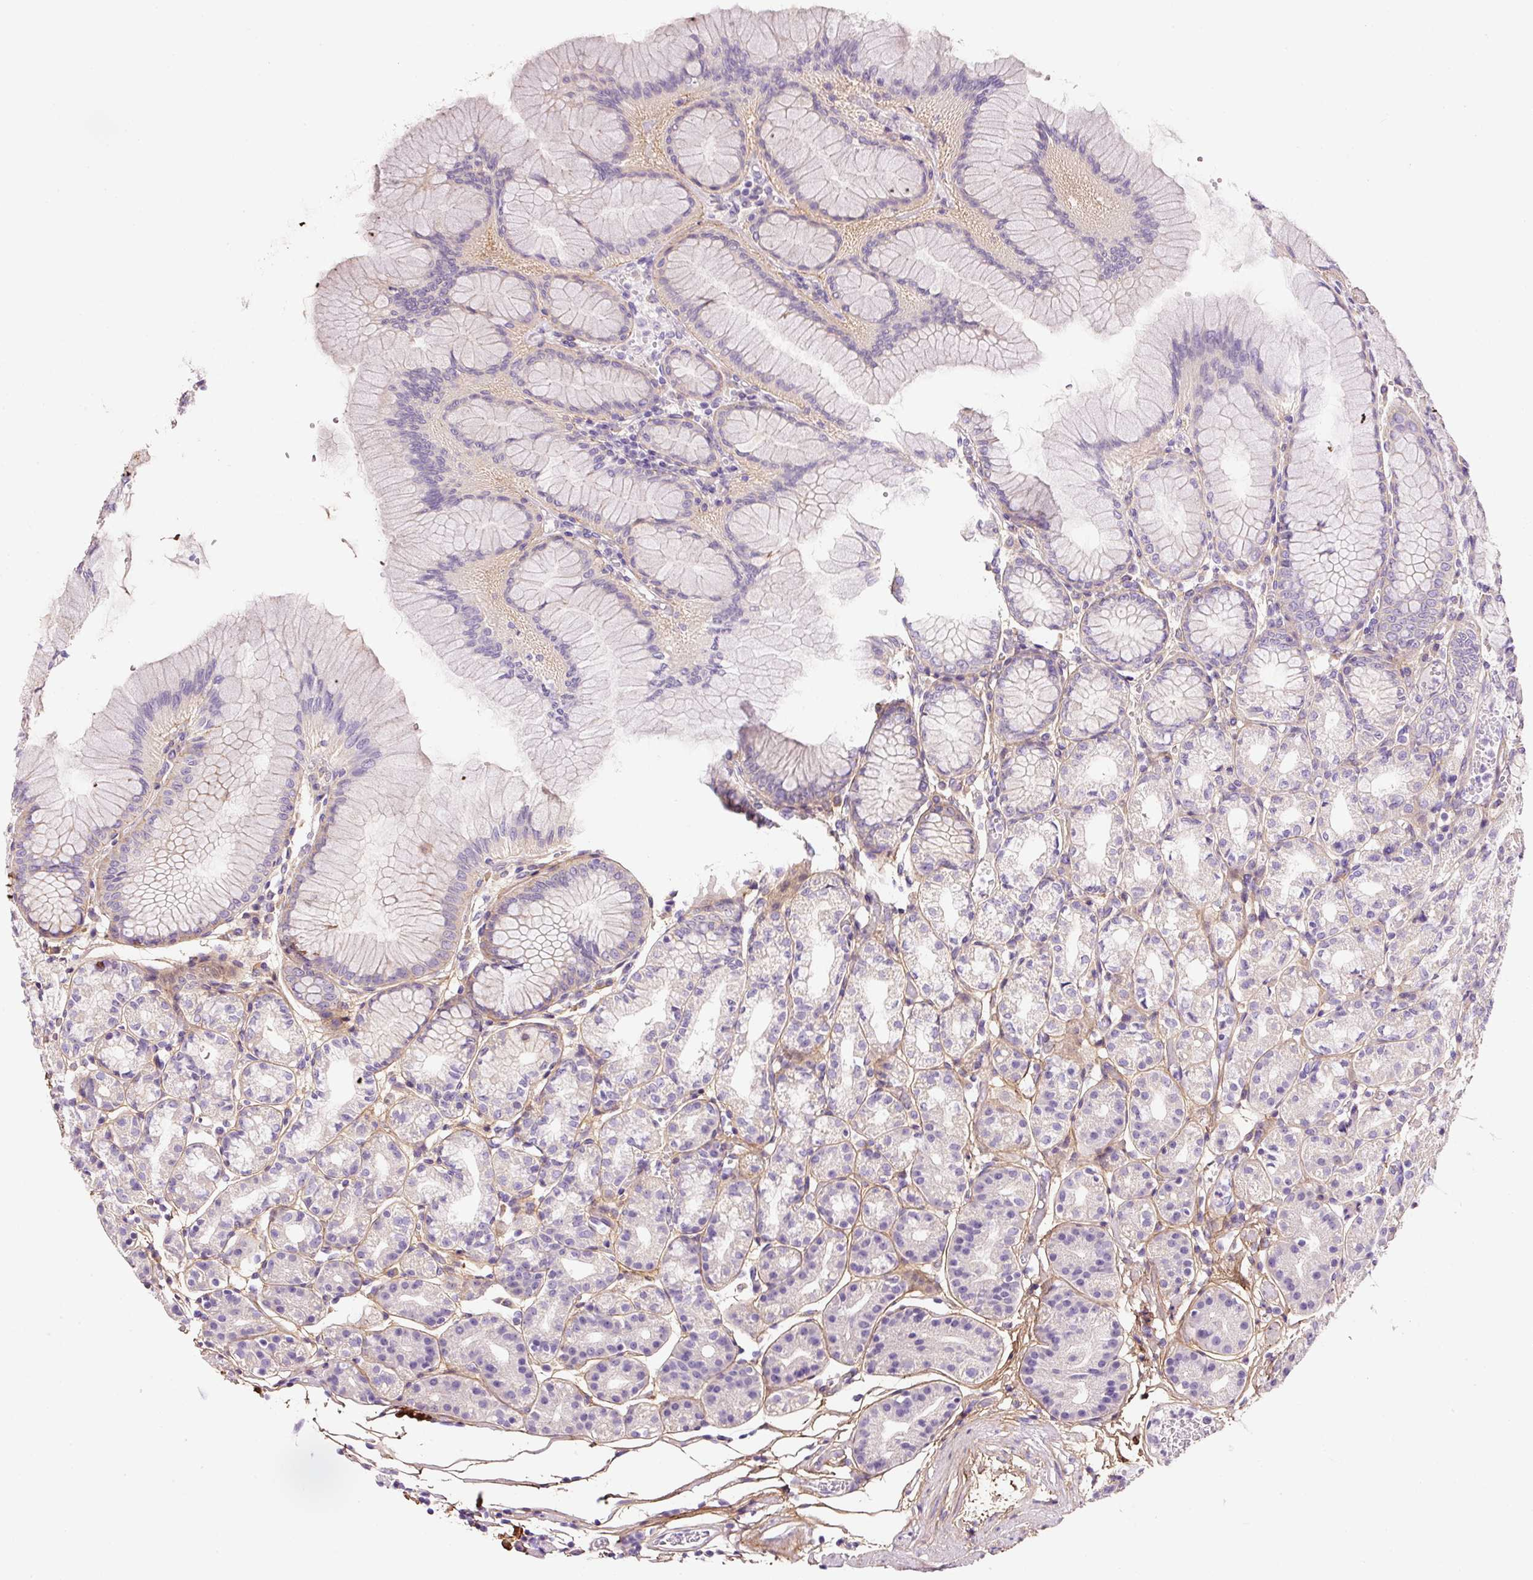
{"staining": {"intensity": "weak", "quantity": "<25%", "location": "cytoplasmic/membranous"}, "tissue": "stomach", "cell_type": "Glandular cells", "image_type": "normal", "snomed": [{"axis": "morphology", "description": "Normal tissue, NOS"}, {"axis": "topography", "description": "Stomach"}], "caption": "Immunohistochemistry histopathology image of unremarkable stomach: human stomach stained with DAB exhibits no significant protein expression in glandular cells.", "gene": "SOS2", "patient": {"sex": "female", "age": 57}}